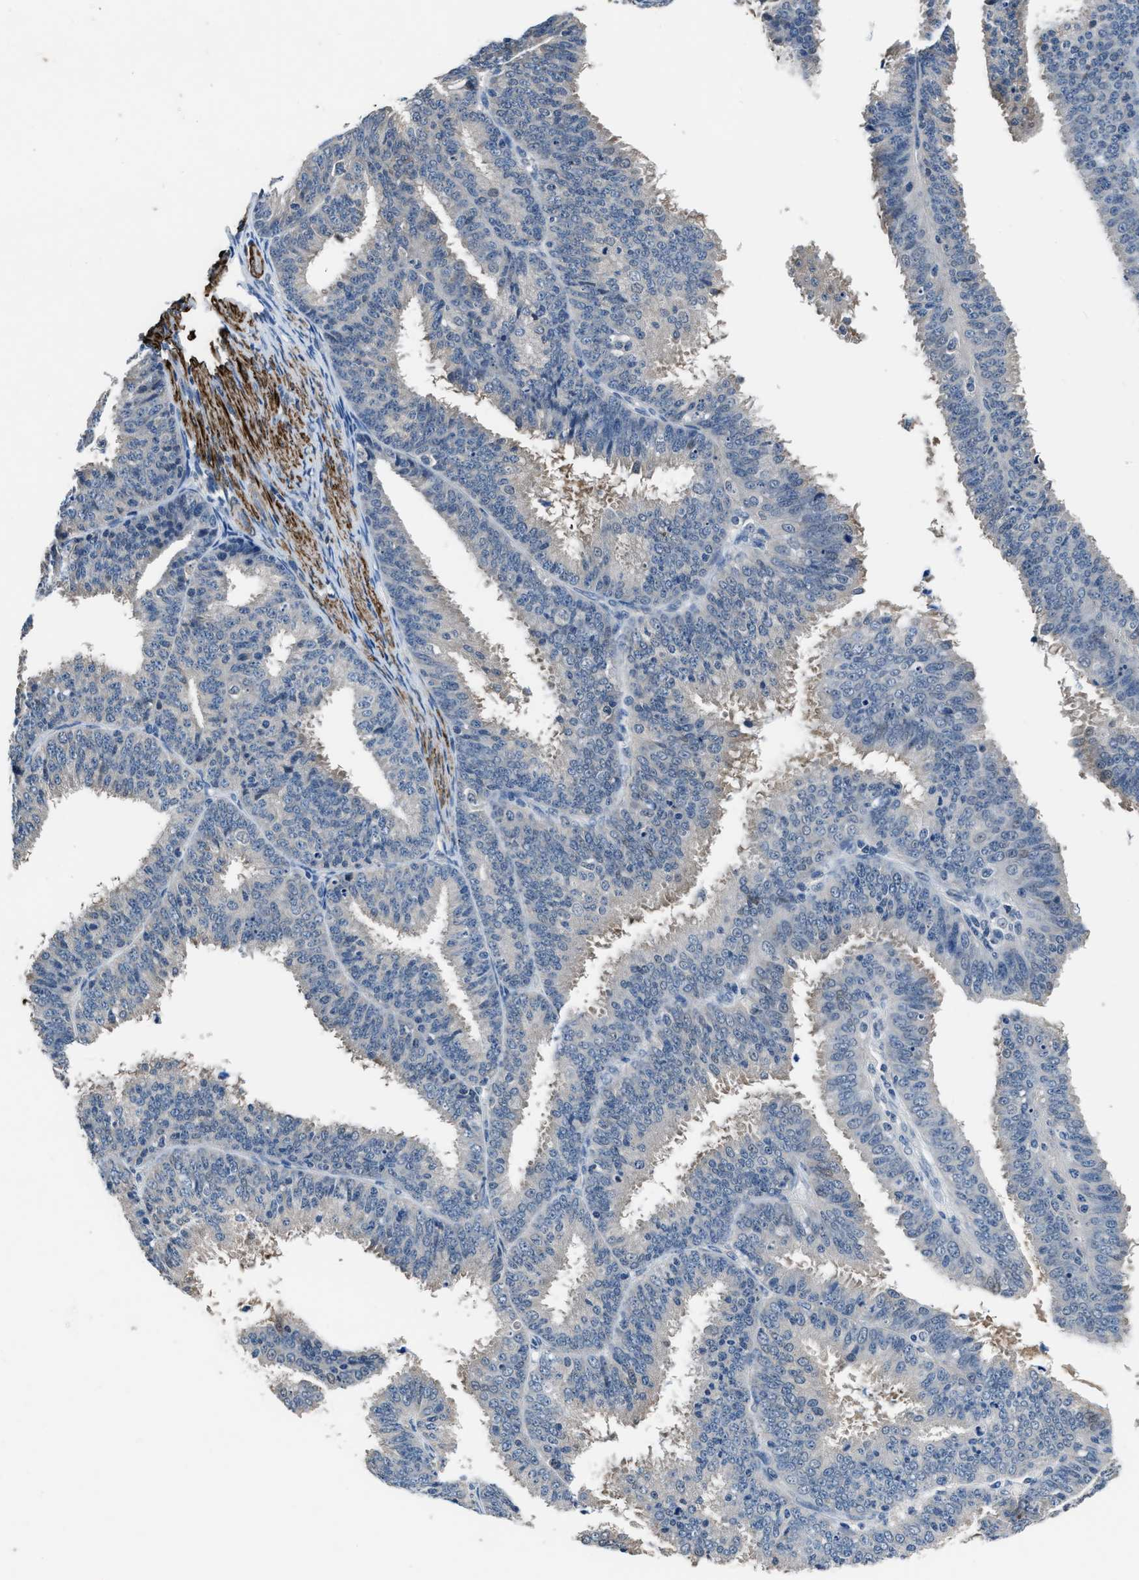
{"staining": {"intensity": "negative", "quantity": "none", "location": "none"}, "tissue": "endometrial cancer", "cell_type": "Tumor cells", "image_type": "cancer", "snomed": [{"axis": "morphology", "description": "Adenocarcinoma, NOS"}, {"axis": "topography", "description": "Endometrium"}], "caption": "IHC of human adenocarcinoma (endometrial) demonstrates no positivity in tumor cells.", "gene": "LANCL2", "patient": {"sex": "female", "age": 70}}